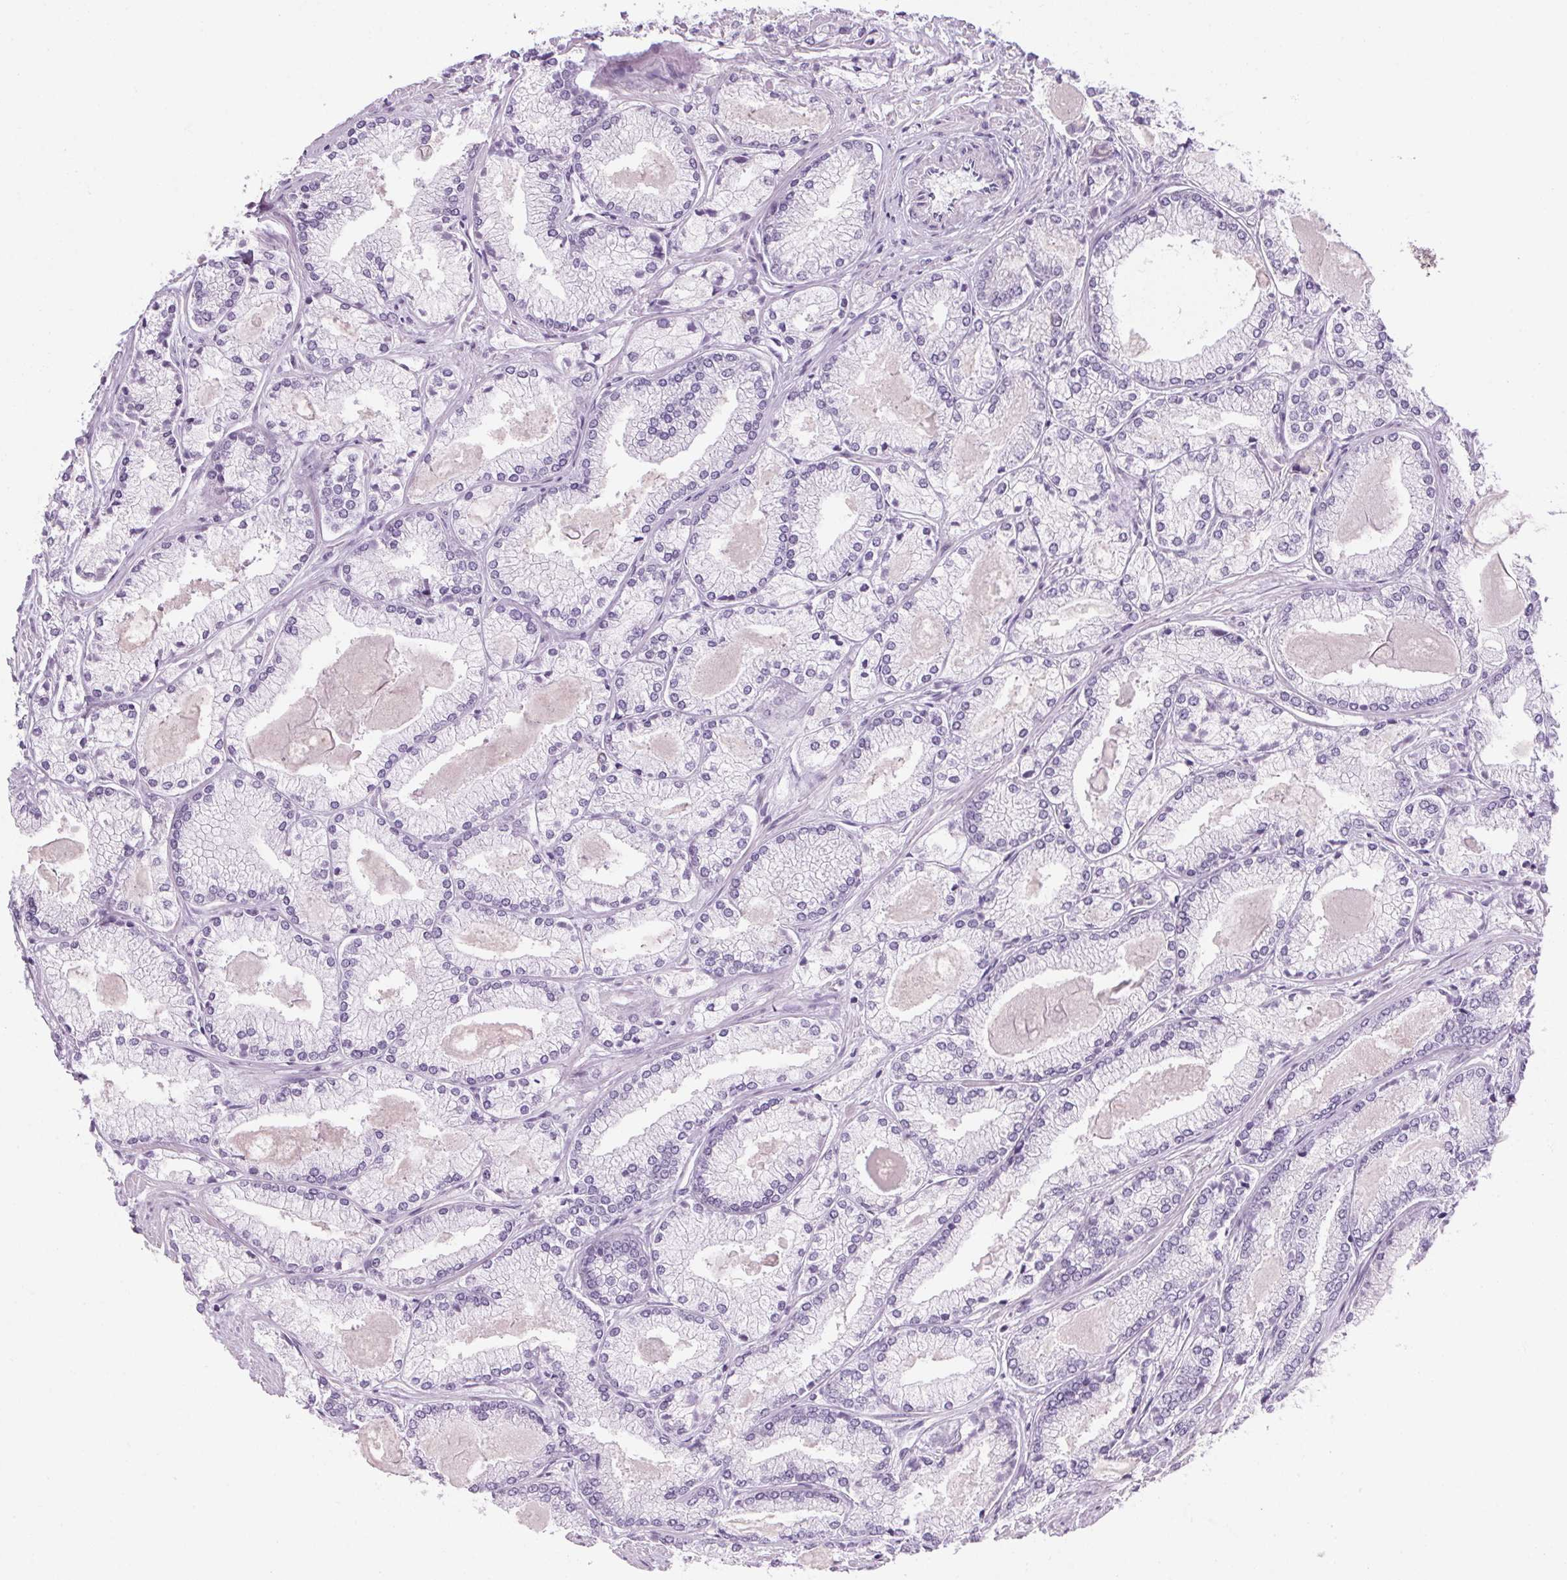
{"staining": {"intensity": "negative", "quantity": "none", "location": "none"}, "tissue": "prostate cancer", "cell_type": "Tumor cells", "image_type": "cancer", "snomed": [{"axis": "morphology", "description": "Adenocarcinoma, High grade"}, {"axis": "topography", "description": "Prostate"}], "caption": "Immunohistochemistry of prostate cancer demonstrates no expression in tumor cells.", "gene": "RPTN", "patient": {"sex": "male", "age": 68}}